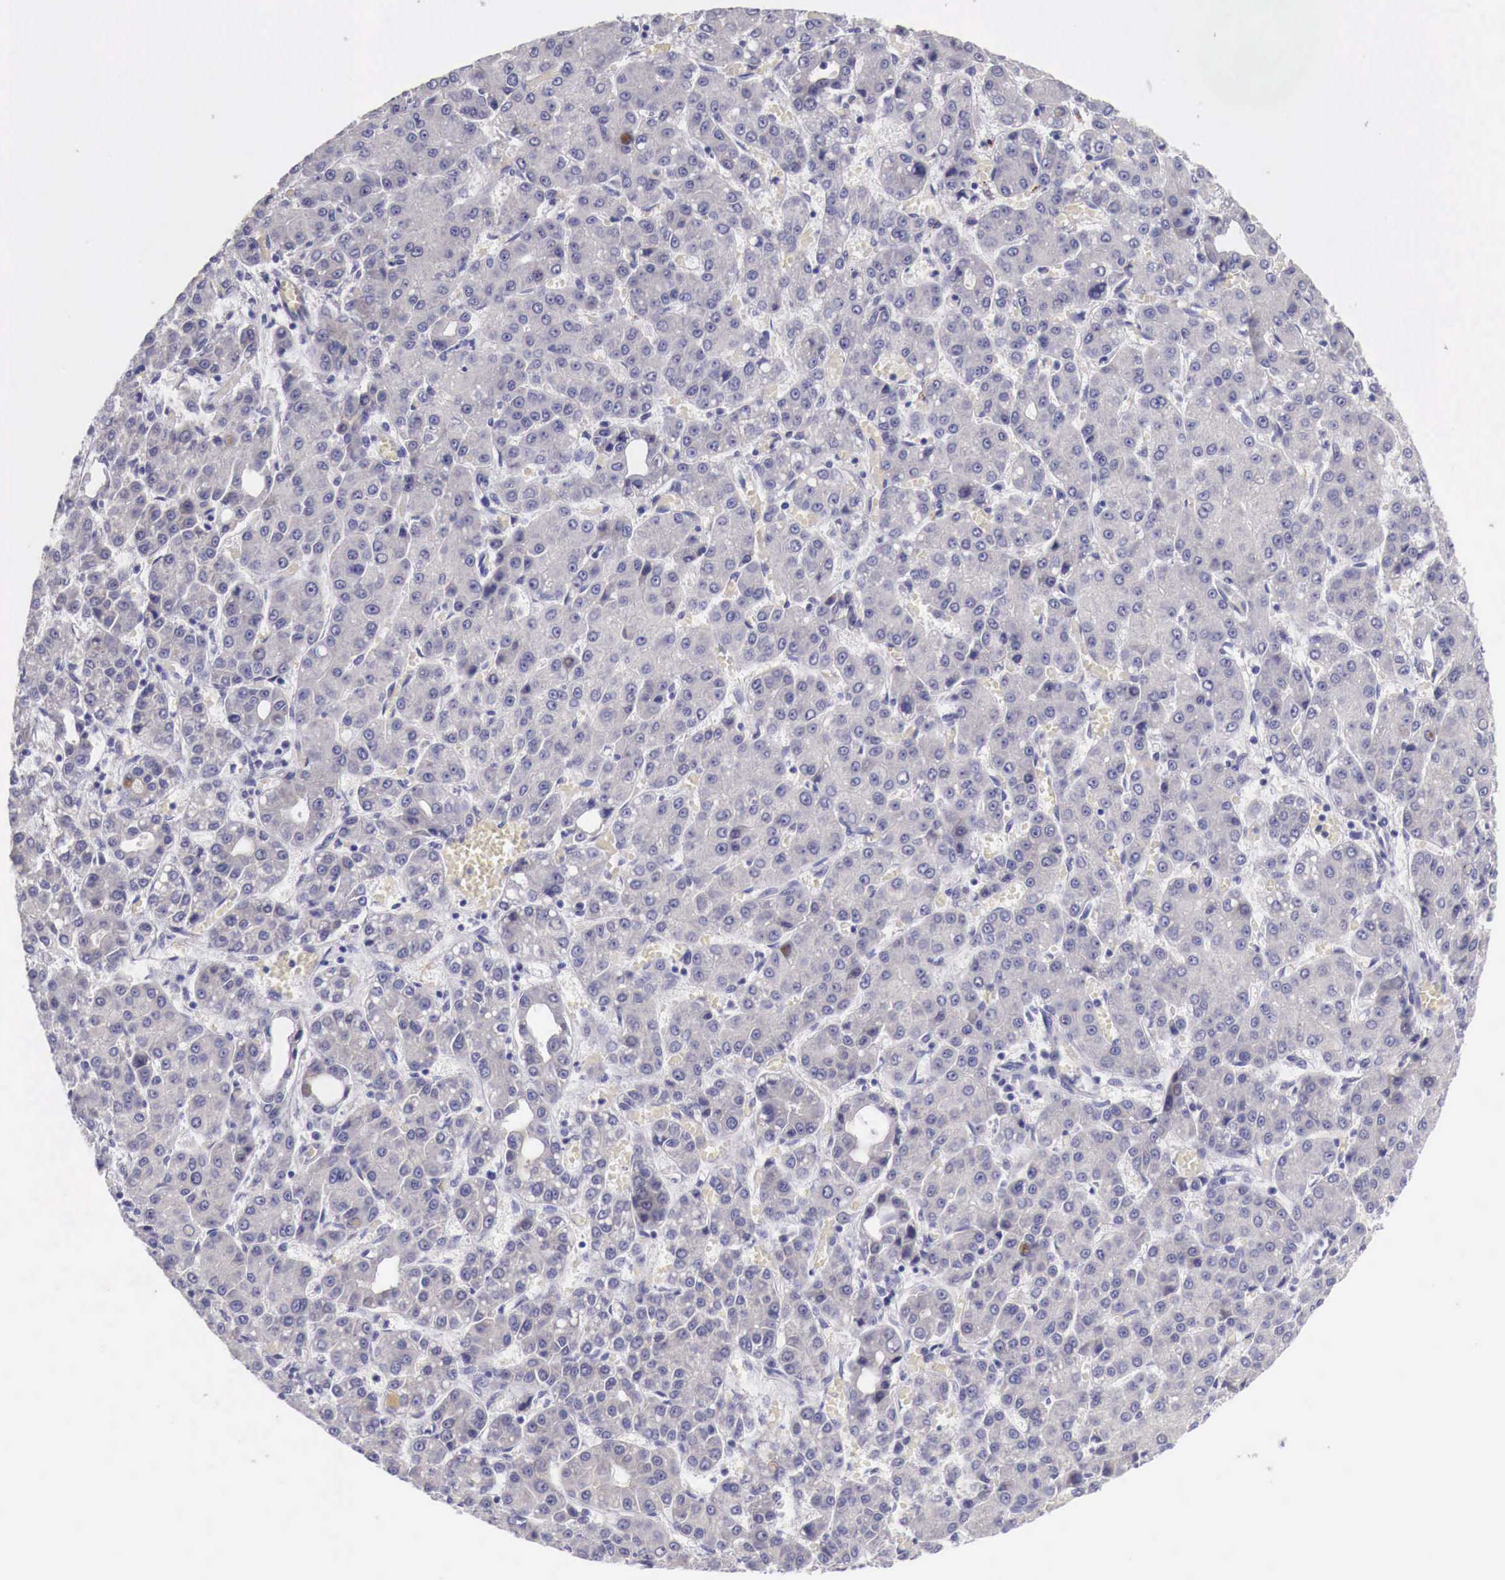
{"staining": {"intensity": "negative", "quantity": "none", "location": "none"}, "tissue": "liver cancer", "cell_type": "Tumor cells", "image_type": "cancer", "snomed": [{"axis": "morphology", "description": "Carcinoma, Hepatocellular, NOS"}, {"axis": "topography", "description": "Liver"}], "caption": "Tumor cells are negative for brown protein staining in hepatocellular carcinoma (liver).", "gene": "NREP", "patient": {"sex": "male", "age": 69}}